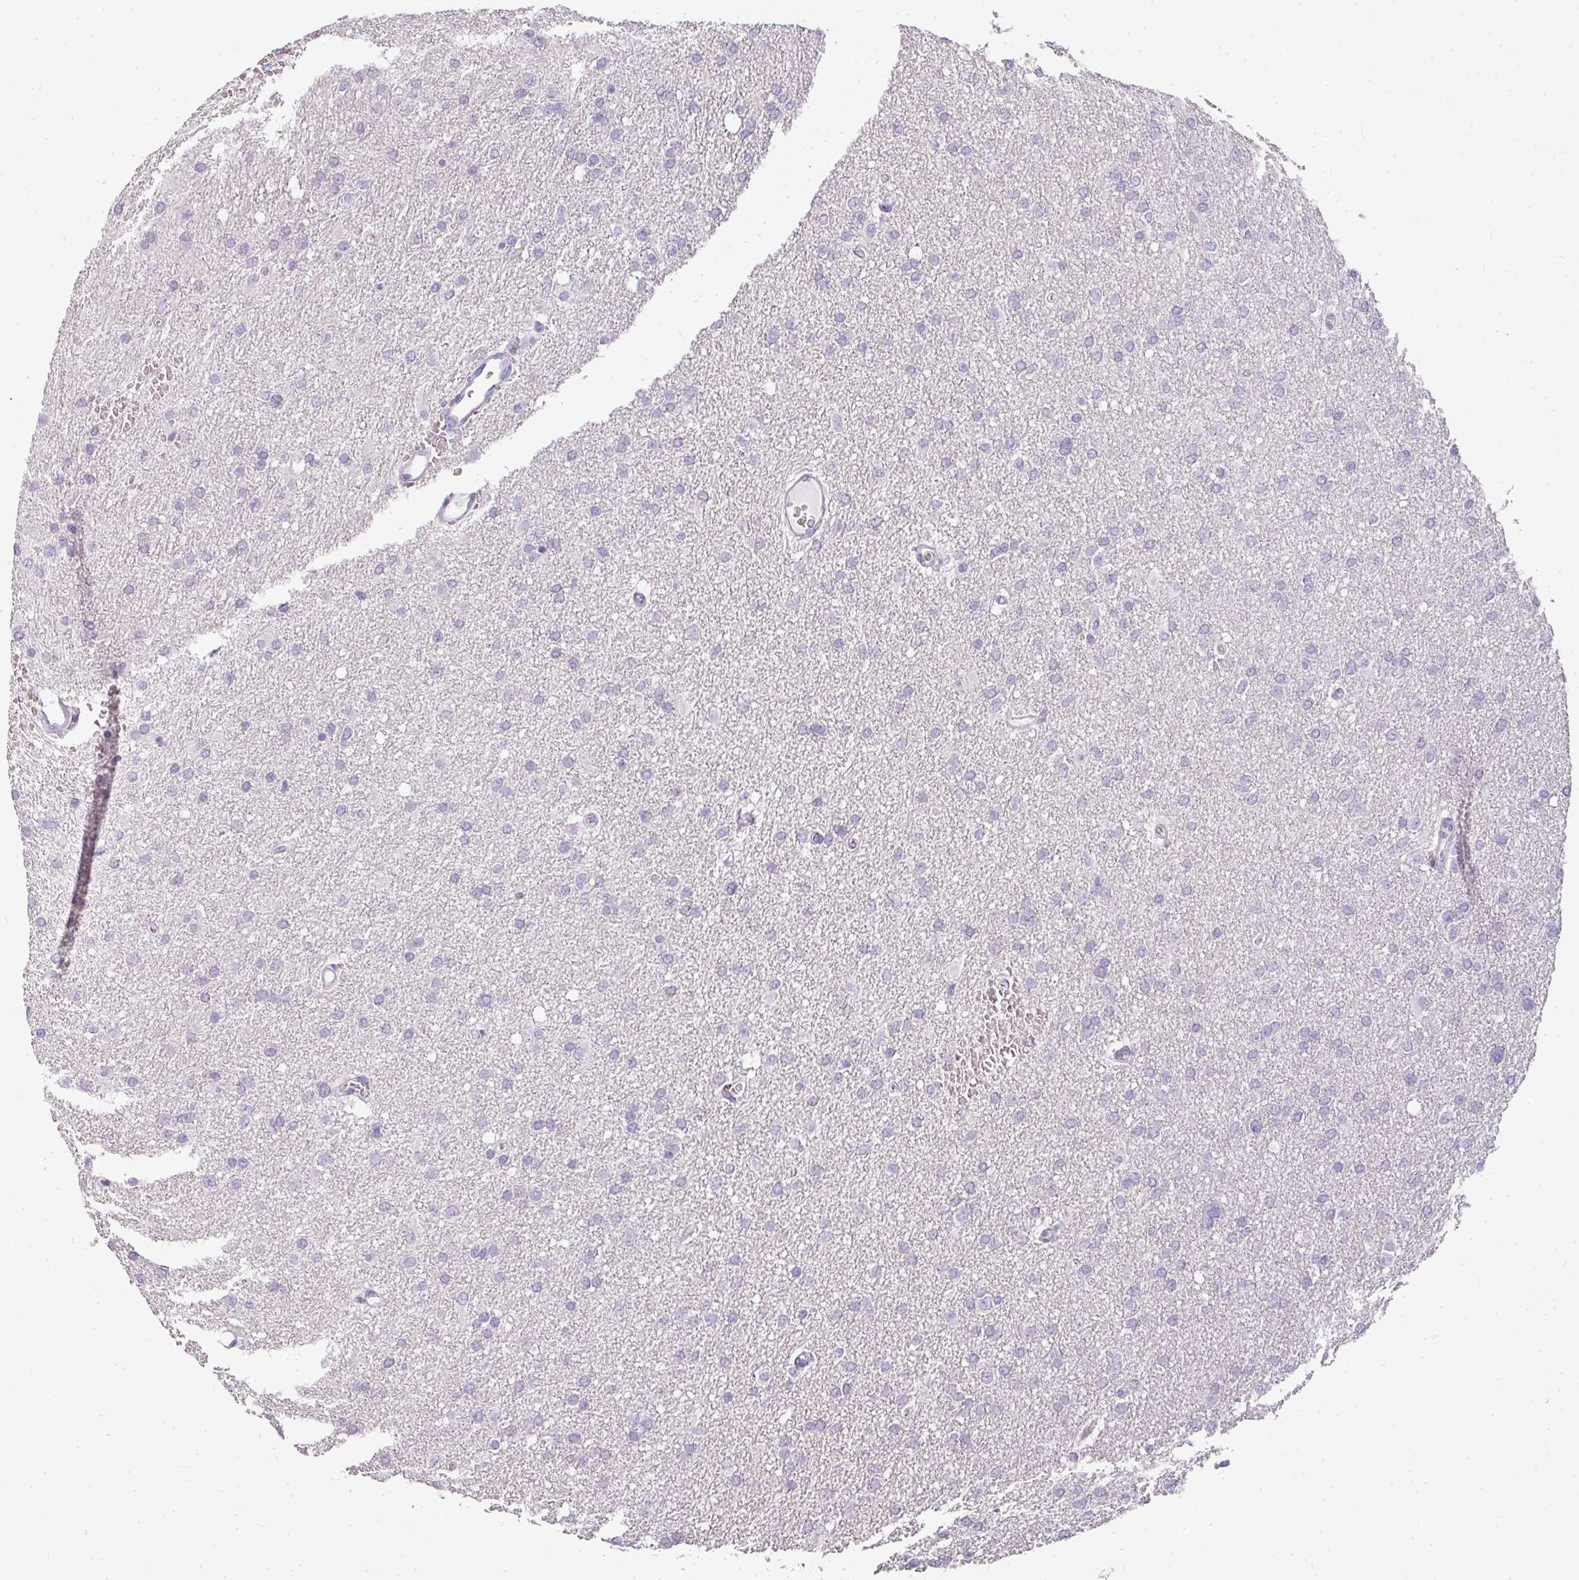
{"staining": {"intensity": "negative", "quantity": "none", "location": "none"}, "tissue": "glioma", "cell_type": "Tumor cells", "image_type": "cancer", "snomed": [{"axis": "morphology", "description": "Glioma, malignant, High grade"}, {"axis": "topography", "description": "Cerebral cortex"}], "caption": "Malignant high-grade glioma stained for a protein using IHC exhibits no expression tumor cells.", "gene": "CAMP", "patient": {"sex": "female", "age": 36}}